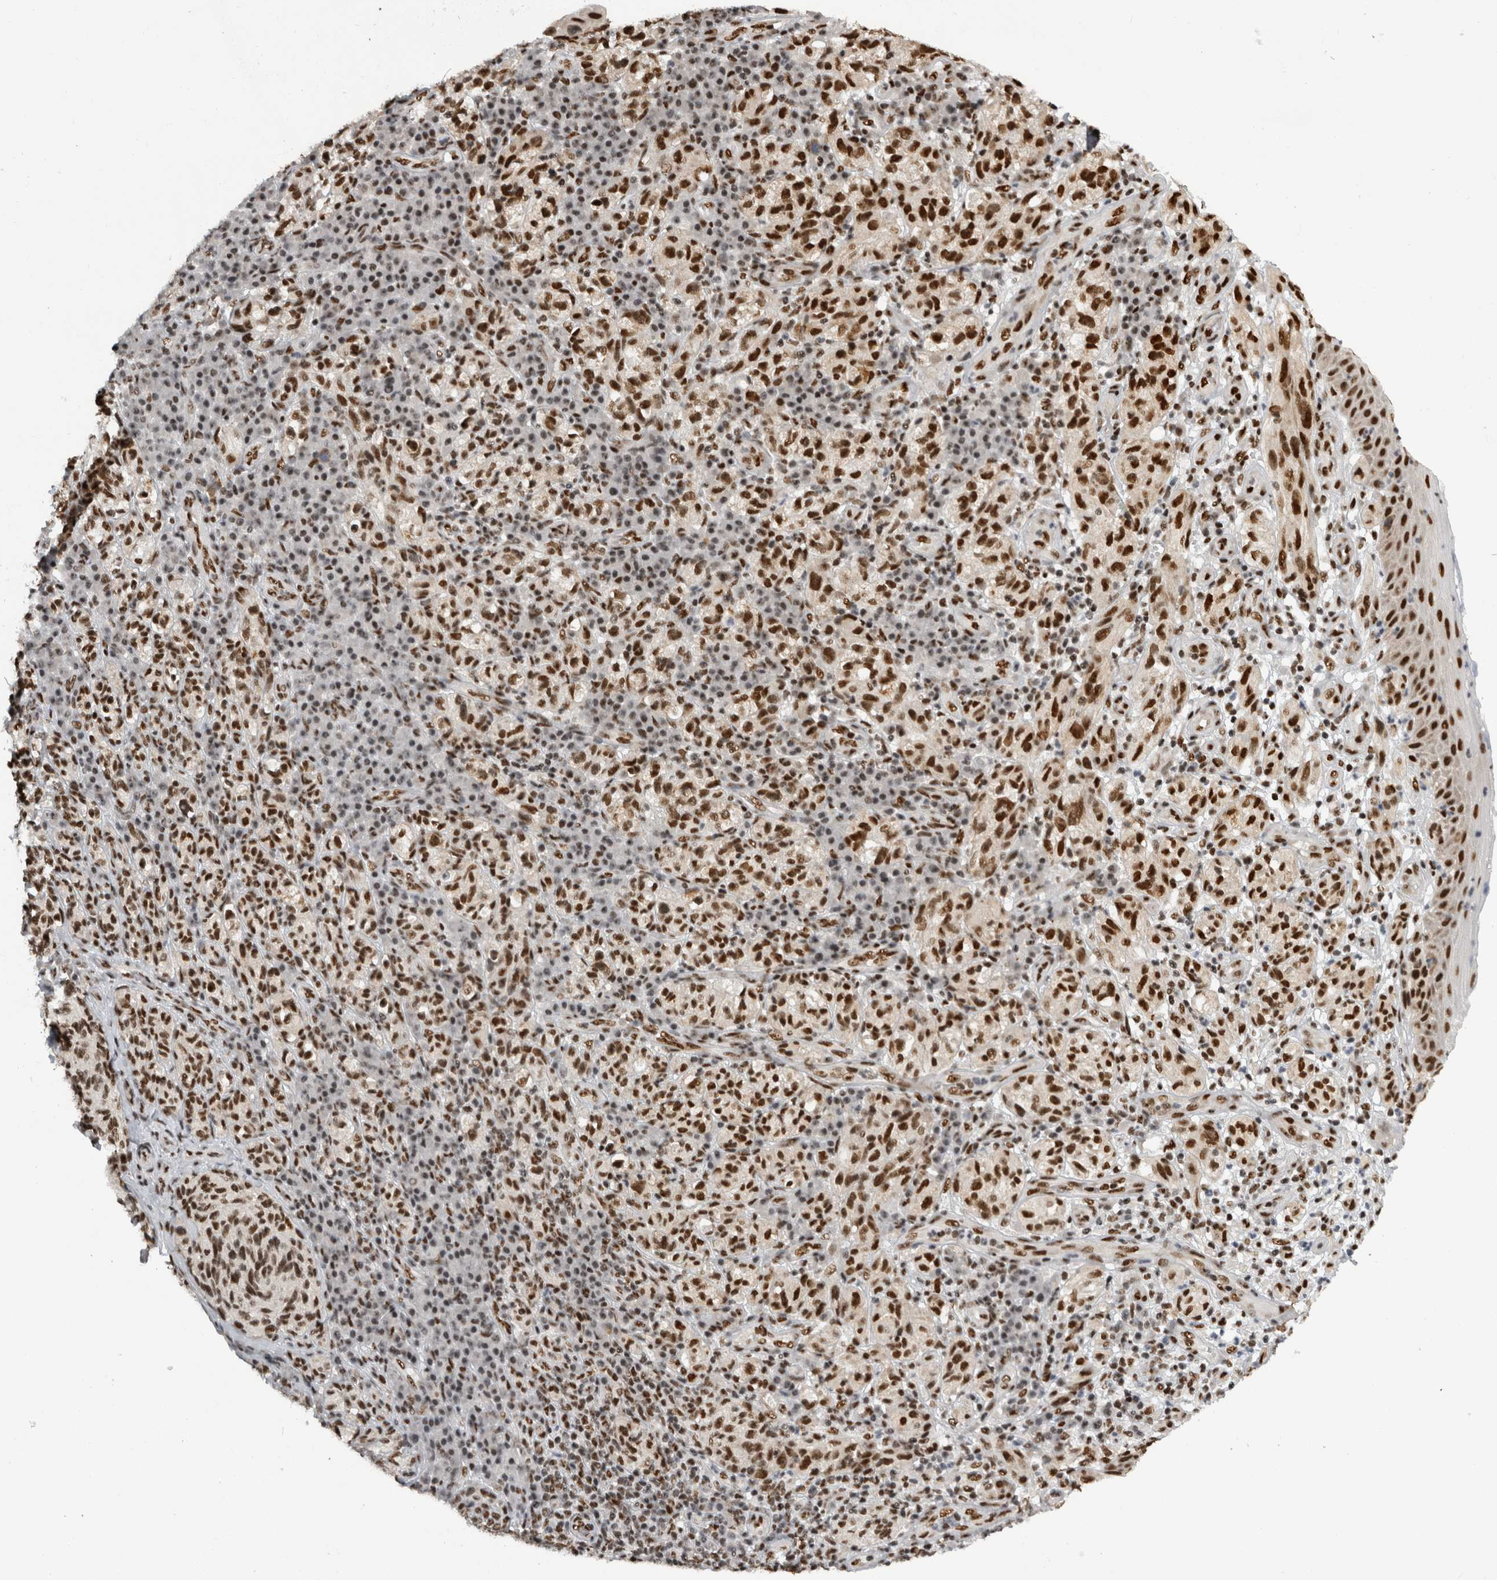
{"staining": {"intensity": "strong", "quantity": ">75%", "location": "nuclear"}, "tissue": "melanoma", "cell_type": "Tumor cells", "image_type": "cancer", "snomed": [{"axis": "morphology", "description": "Malignant melanoma, NOS"}, {"axis": "topography", "description": "Skin"}], "caption": "Human melanoma stained with a brown dye shows strong nuclear positive positivity in approximately >75% of tumor cells.", "gene": "ZSCAN2", "patient": {"sex": "female", "age": 73}}